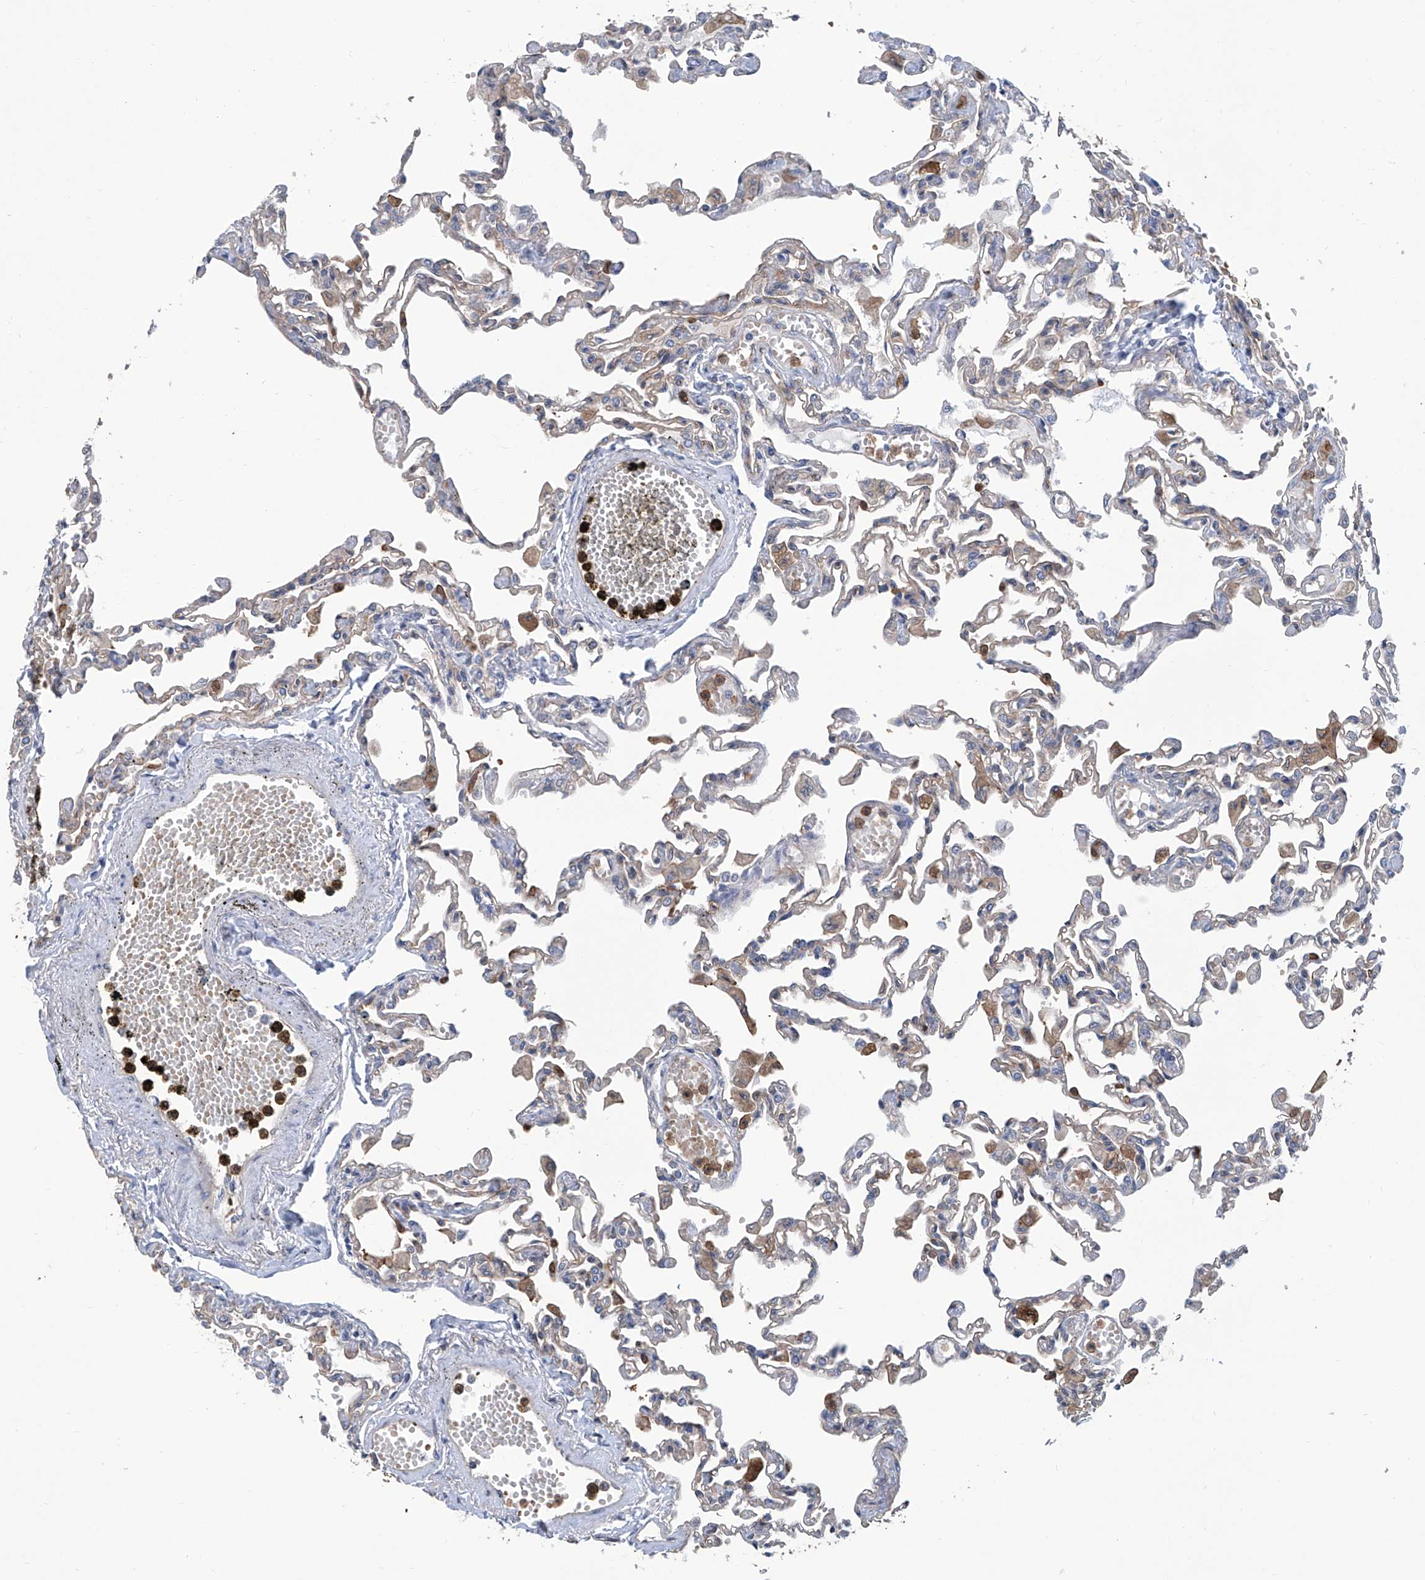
{"staining": {"intensity": "weak", "quantity": "<25%", "location": "cytoplasmic/membranous"}, "tissue": "lung", "cell_type": "Alveolar cells", "image_type": "normal", "snomed": [{"axis": "morphology", "description": "Normal tissue, NOS"}, {"axis": "topography", "description": "Bronchus"}, {"axis": "topography", "description": "Lung"}], "caption": "This is an IHC histopathology image of unremarkable lung. There is no staining in alveolar cells.", "gene": "EIF2D", "patient": {"sex": "female", "age": 49}}